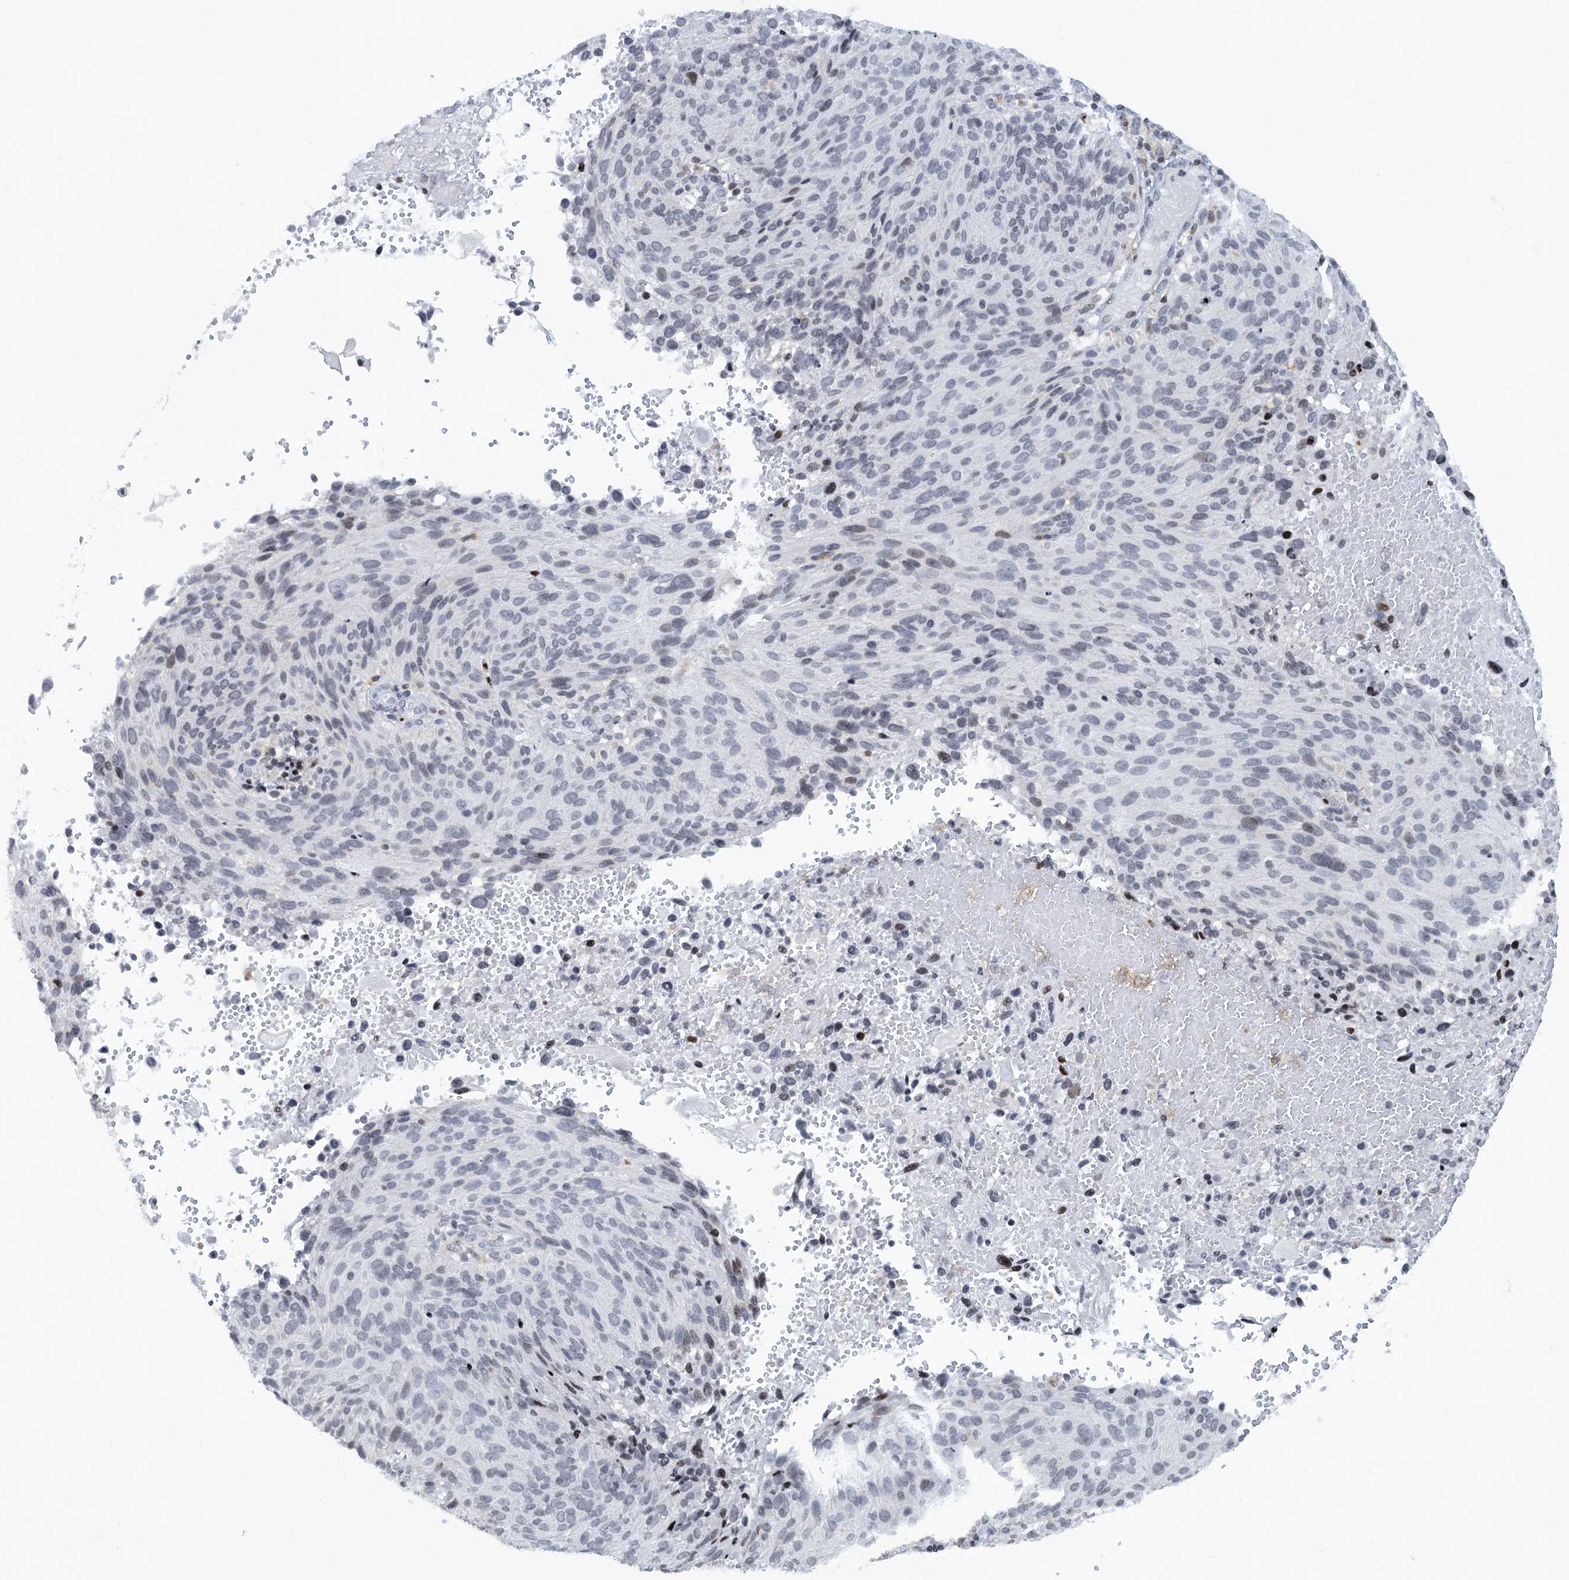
{"staining": {"intensity": "negative", "quantity": "none", "location": "none"}, "tissue": "cervical cancer", "cell_type": "Tumor cells", "image_type": "cancer", "snomed": [{"axis": "morphology", "description": "Squamous cell carcinoma, NOS"}, {"axis": "topography", "description": "Cervix"}], "caption": "DAB (3,3'-diaminobenzidine) immunohistochemical staining of human cervical cancer reveals no significant expression in tumor cells.", "gene": "FYB1", "patient": {"sex": "female", "age": 74}}